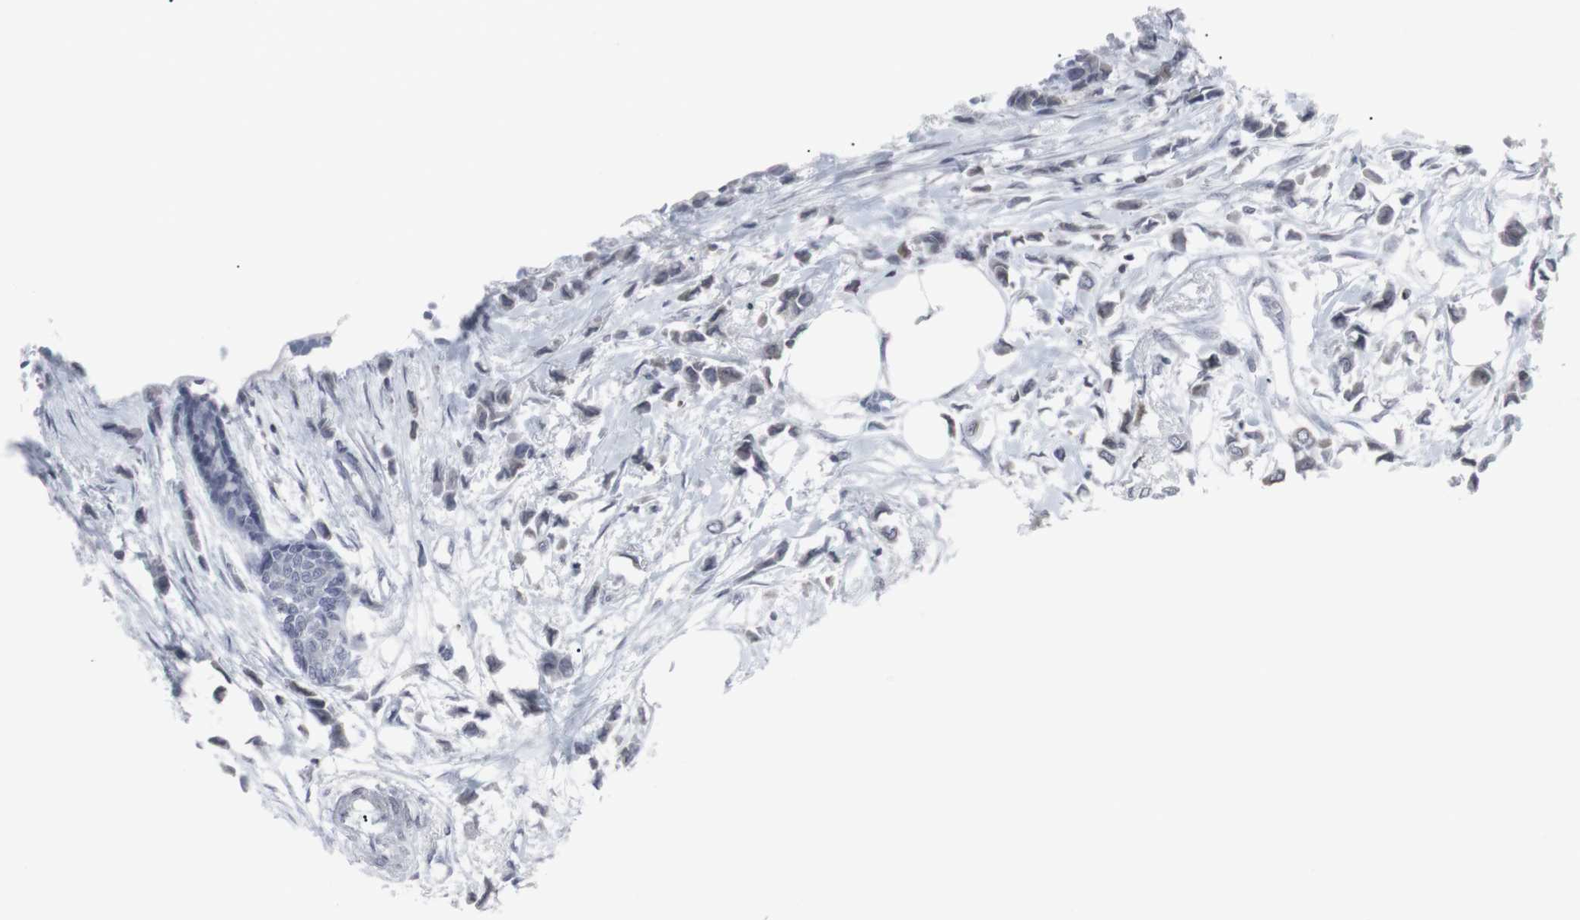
{"staining": {"intensity": "negative", "quantity": "none", "location": "none"}, "tissue": "breast cancer", "cell_type": "Tumor cells", "image_type": "cancer", "snomed": [{"axis": "morphology", "description": "Lobular carcinoma"}, {"axis": "topography", "description": "Breast"}], "caption": "The immunohistochemistry photomicrograph has no significant positivity in tumor cells of breast lobular carcinoma tissue.", "gene": "APOBEC2", "patient": {"sex": "female", "age": 51}}